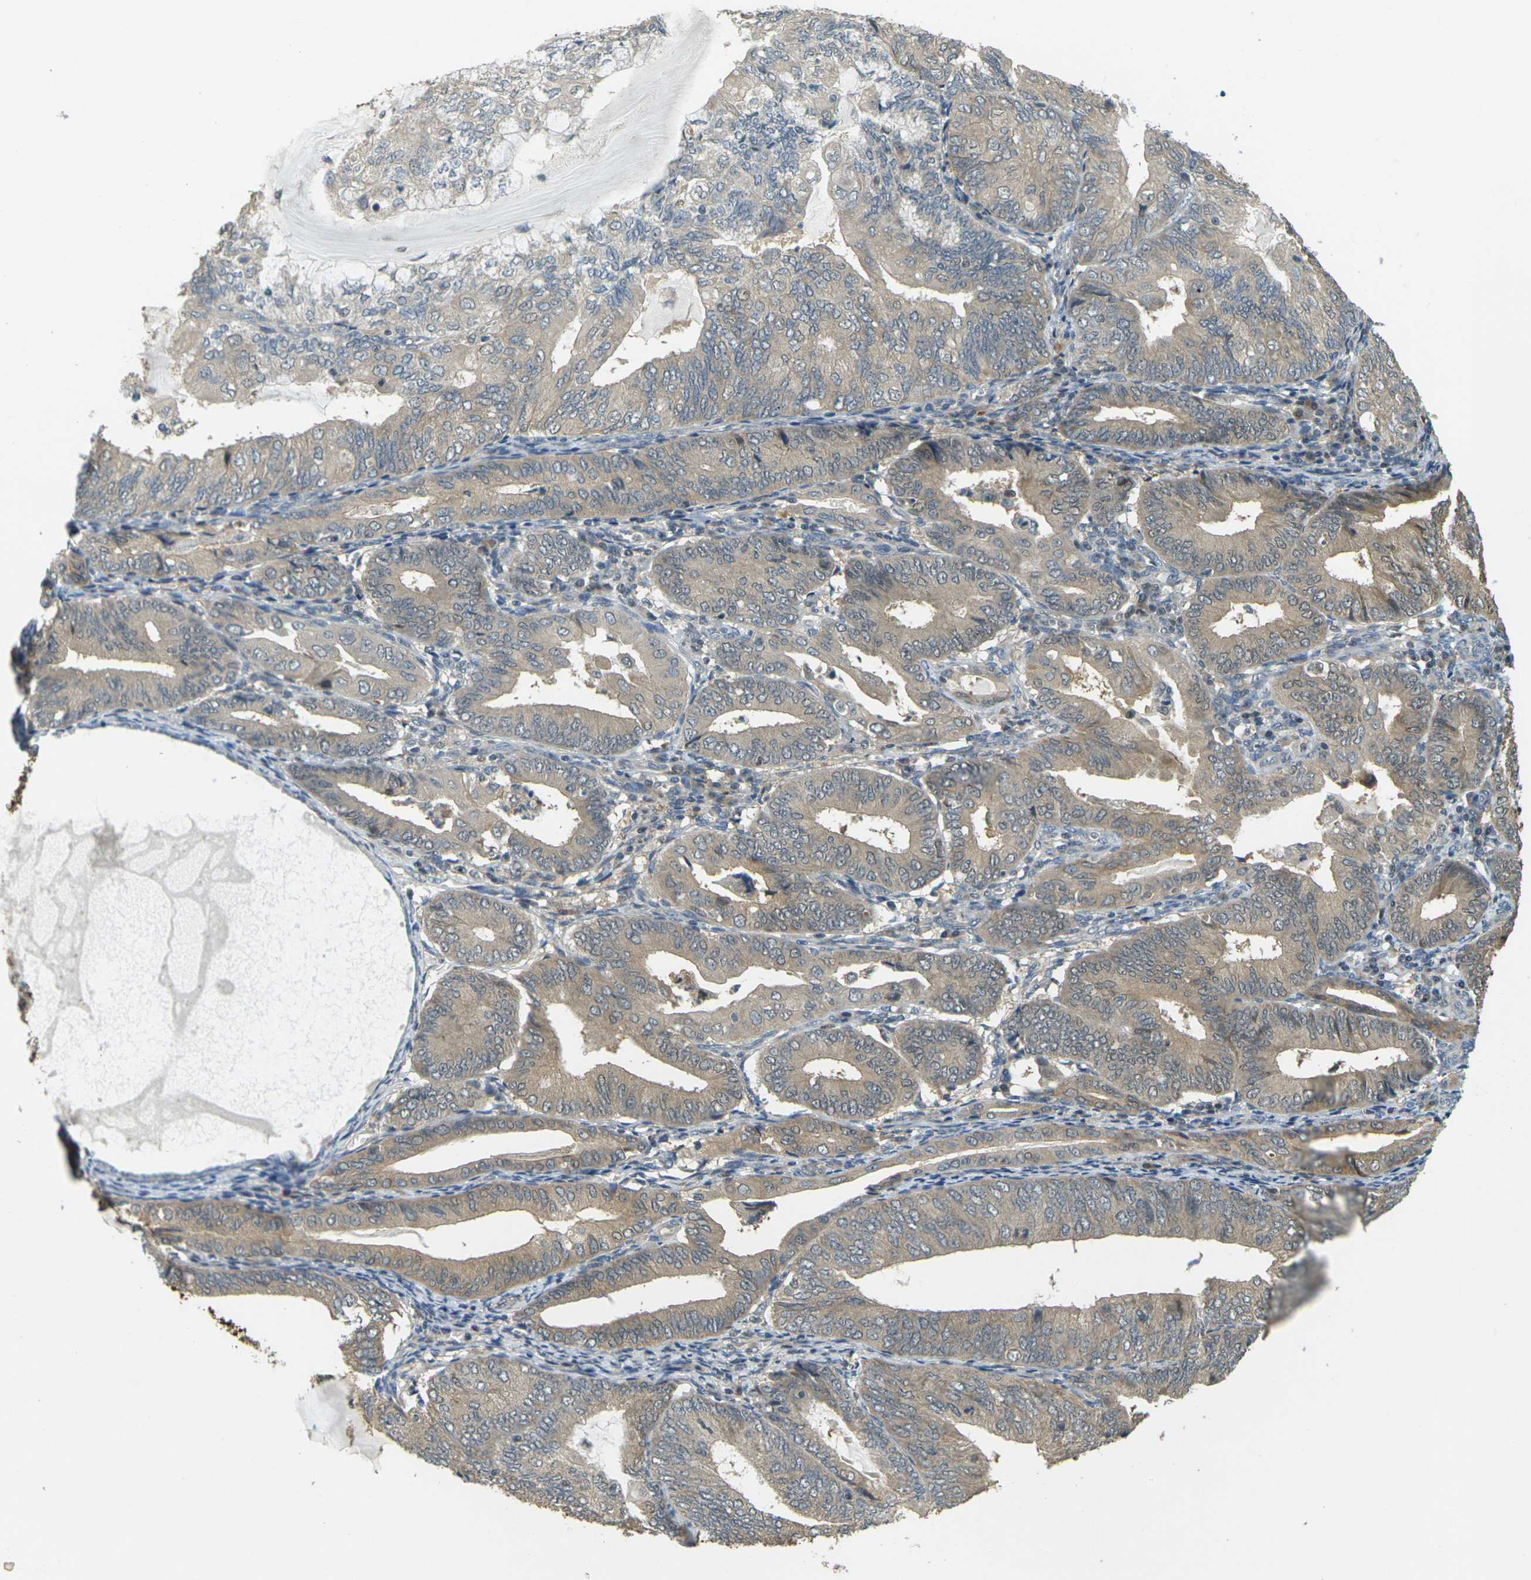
{"staining": {"intensity": "moderate", "quantity": ">75%", "location": "cytoplasmic/membranous"}, "tissue": "endometrial cancer", "cell_type": "Tumor cells", "image_type": "cancer", "snomed": [{"axis": "morphology", "description": "Adenocarcinoma, NOS"}, {"axis": "topography", "description": "Endometrium"}], "caption": "IHC of human adenocarcinoma (endometrial) demonstrates medium levels of moderate cytoplasmic/membranous positivity in about >75% of tumor cells. (IHC, brightfield microscopy, high magnification).", "gene": "KLHL8", "patient": {"sex": "female", "age": 81}}